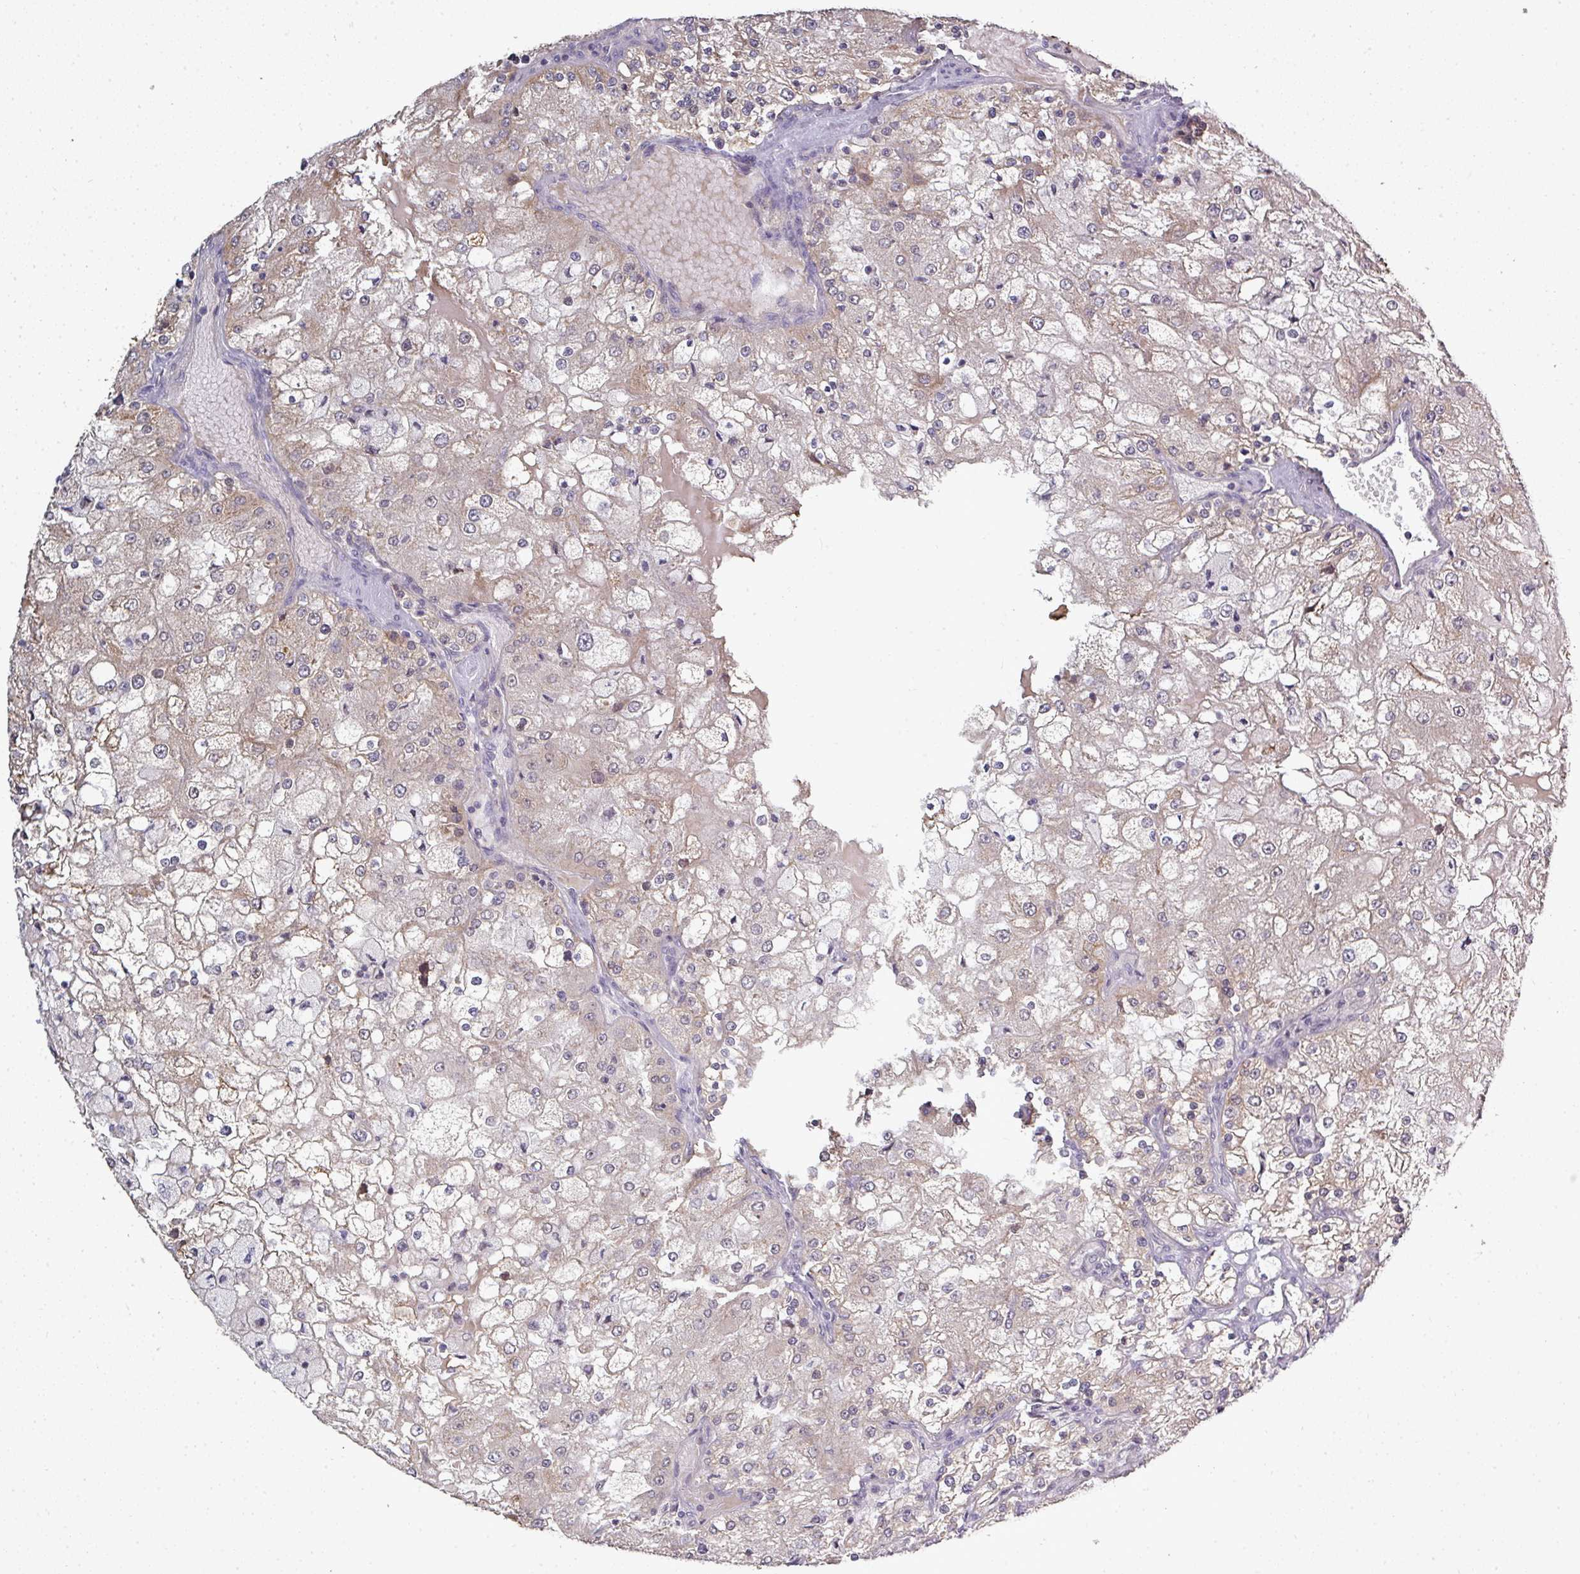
{"staining": {"intensity": "weak", "quantity": "<25%", "location": "cytoplasmic/membranous,nuclear"}, "tissue": "renal cancer", "cell_type": "Tumor cells", "image_type": "cancer", "snomed": [{"axis": "morphology", "description": "Adenocarcinoma, NOS"}, {"axis": "topography", "description": "Kidney"}], "caption": "Renal cancer stained for a protein using immunohistochemistry (IHC) reveals no expression tumor cells.", "gene": "GTF2H3", "patient": {"sex": "female", "age": 74}}